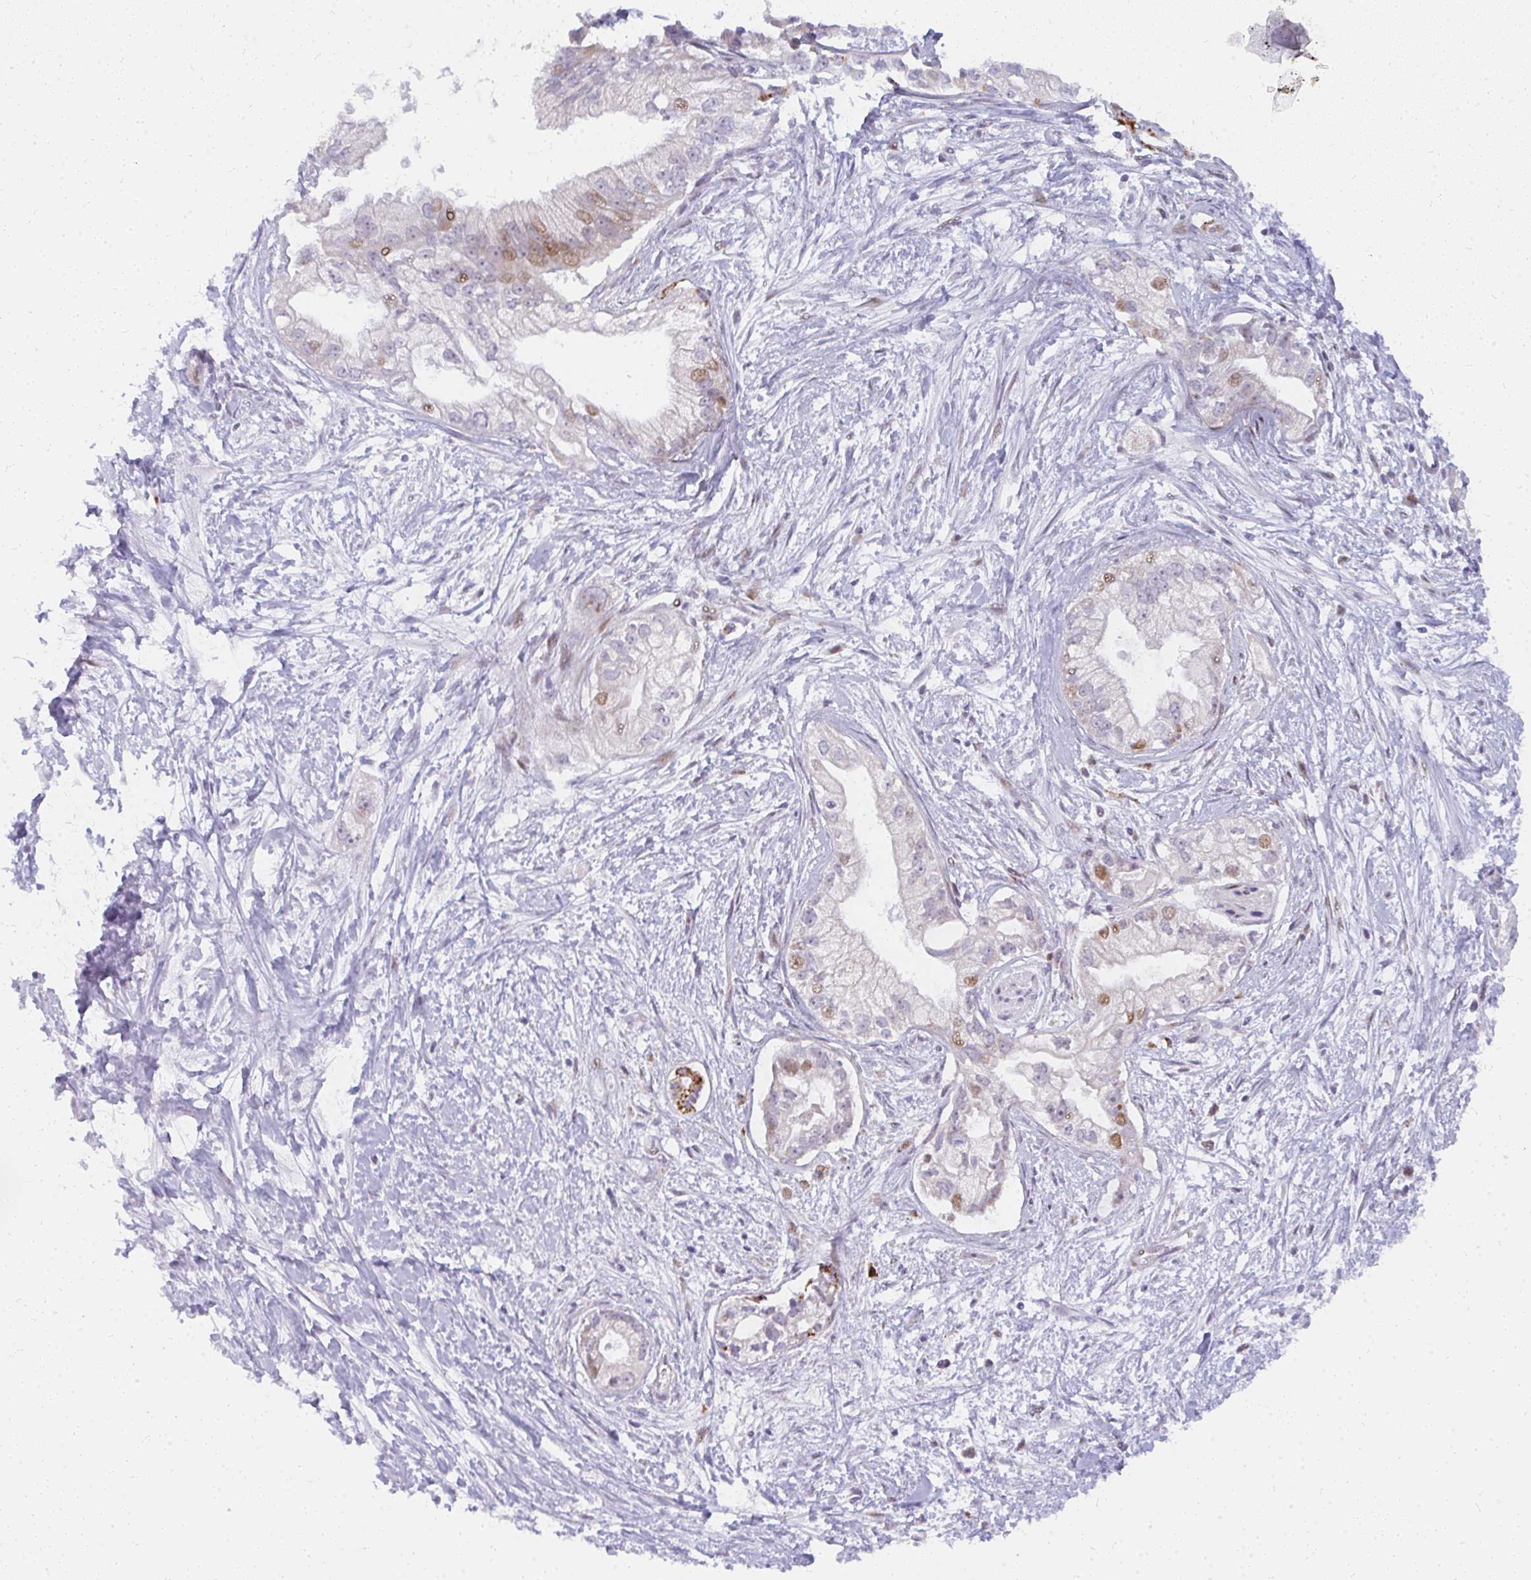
{"staining": {"intensity": "strong", "quantity": "<25%", "location": "cytoplasmic/membranous,nuclear"}, "tissue": "pancreatic cancer", "cell_type": "Tumor cells", "image_type": "cancer", "snomed": [{"axis": "morphology", "description": "Adenocarcinoma, NOS"}, {"axis": "topography", "description": "Pancreas"}], "caption": "A medium amount of strong cytoplasmic/membranous and nuclear staining is appreciated in approximately <25% of tumor cells in adenocarcinoma (pancreatic) tissue.", "gene": "PLA2G5", "patient": {"sex": "male", "age": 70}}